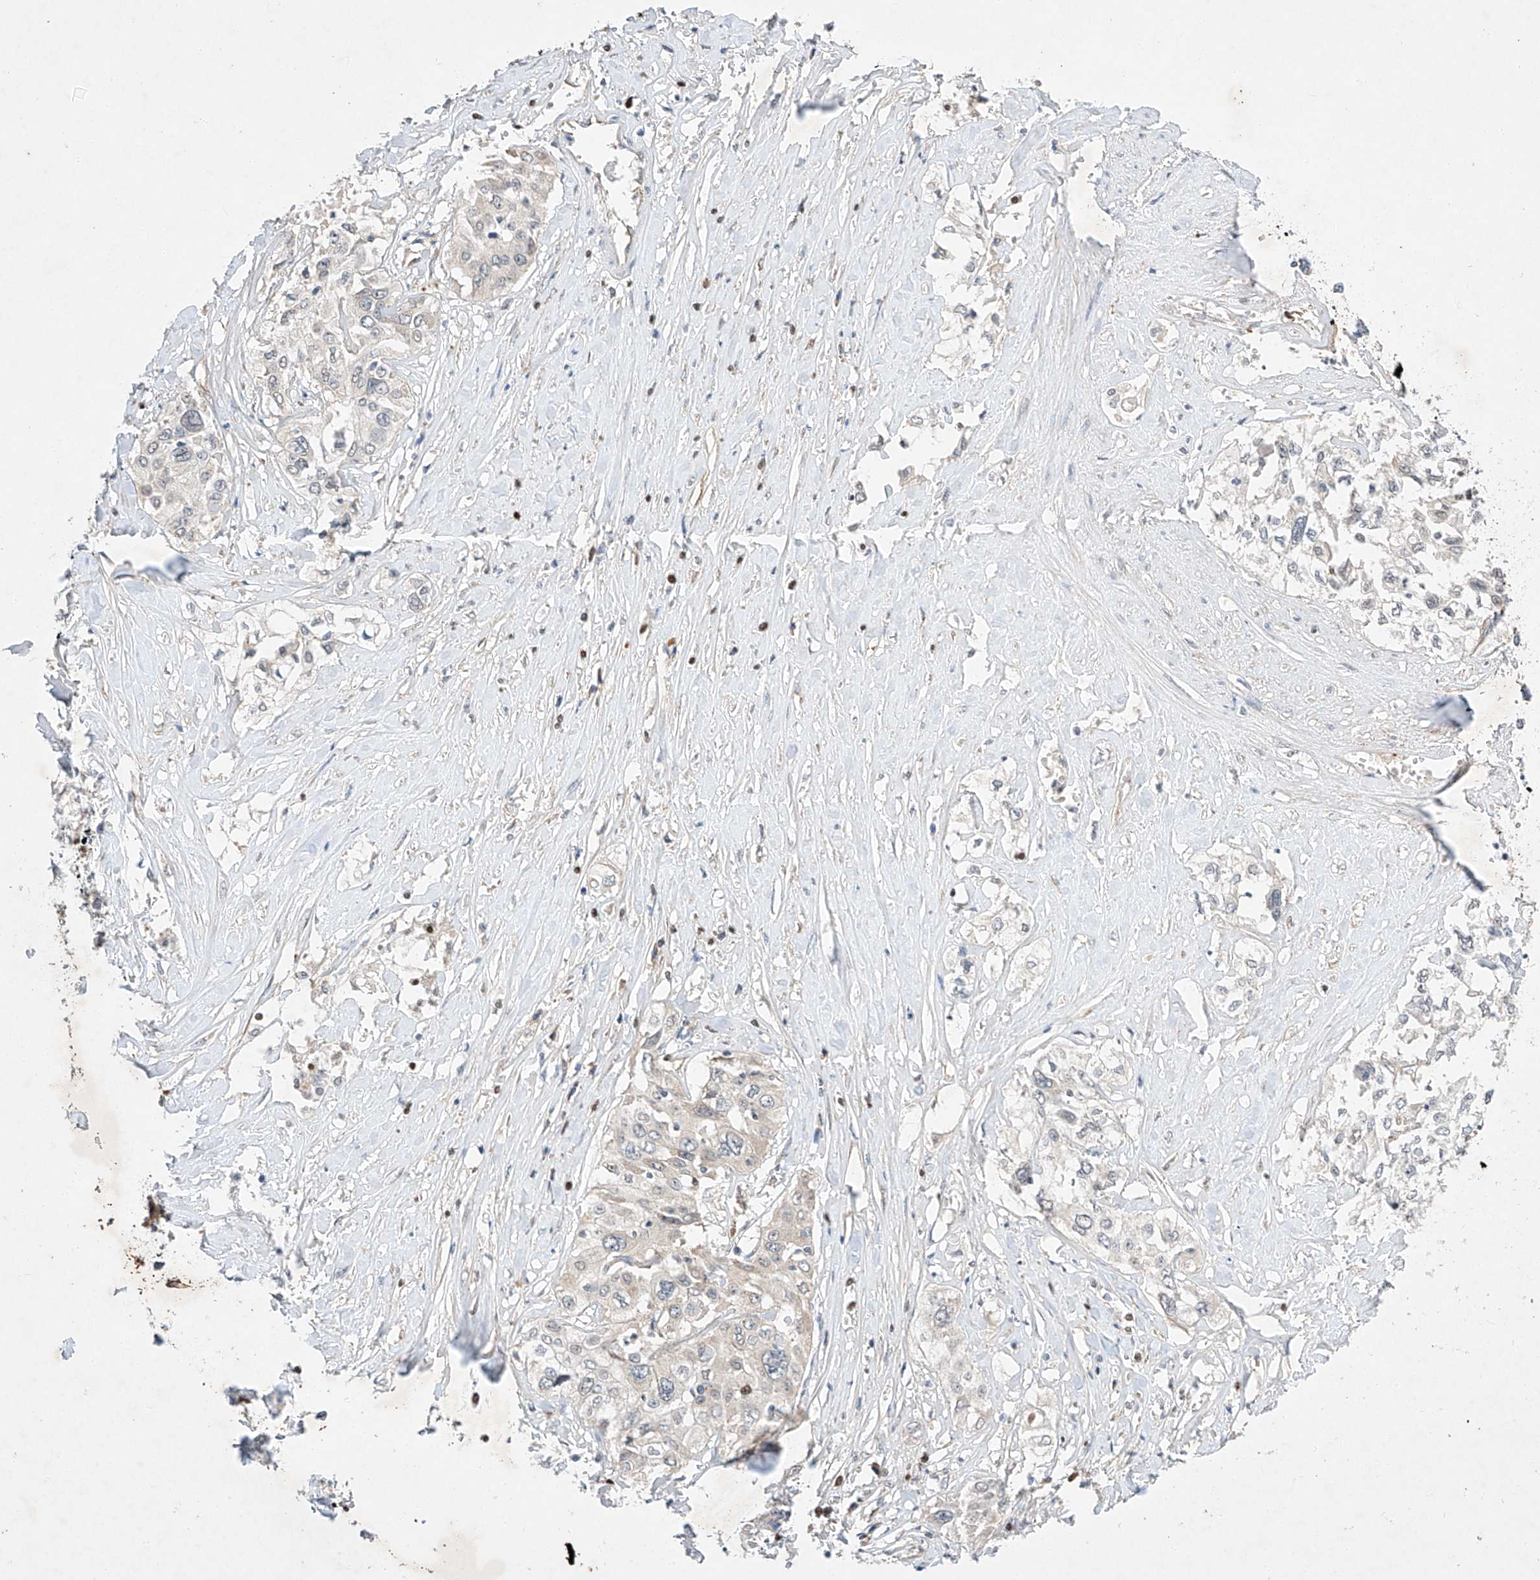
{"staining": {"intensity": "negative", "quantity": "none", "location": "none"}, "tissue": "cervical cancer", "cell_type": "Tumor cells", "image_type": "cancer", "snomed": [{"axis": "morphology", "description": "Squamous cell carcinoma, NOS"}, {"axis": "topography", "description": "Cervix"}], "caption": "An IHC histopathology image of cervical squamous cell carcinoma is shown. There is no staining in tumor cells of cervical squamous cell carcinoma. The staining is performed using DAB brown chromogen with nuclei counter-stained in using hematoxylin.", "gene": "C6orf118", "patient": {"sex": "female", "age": 31}}